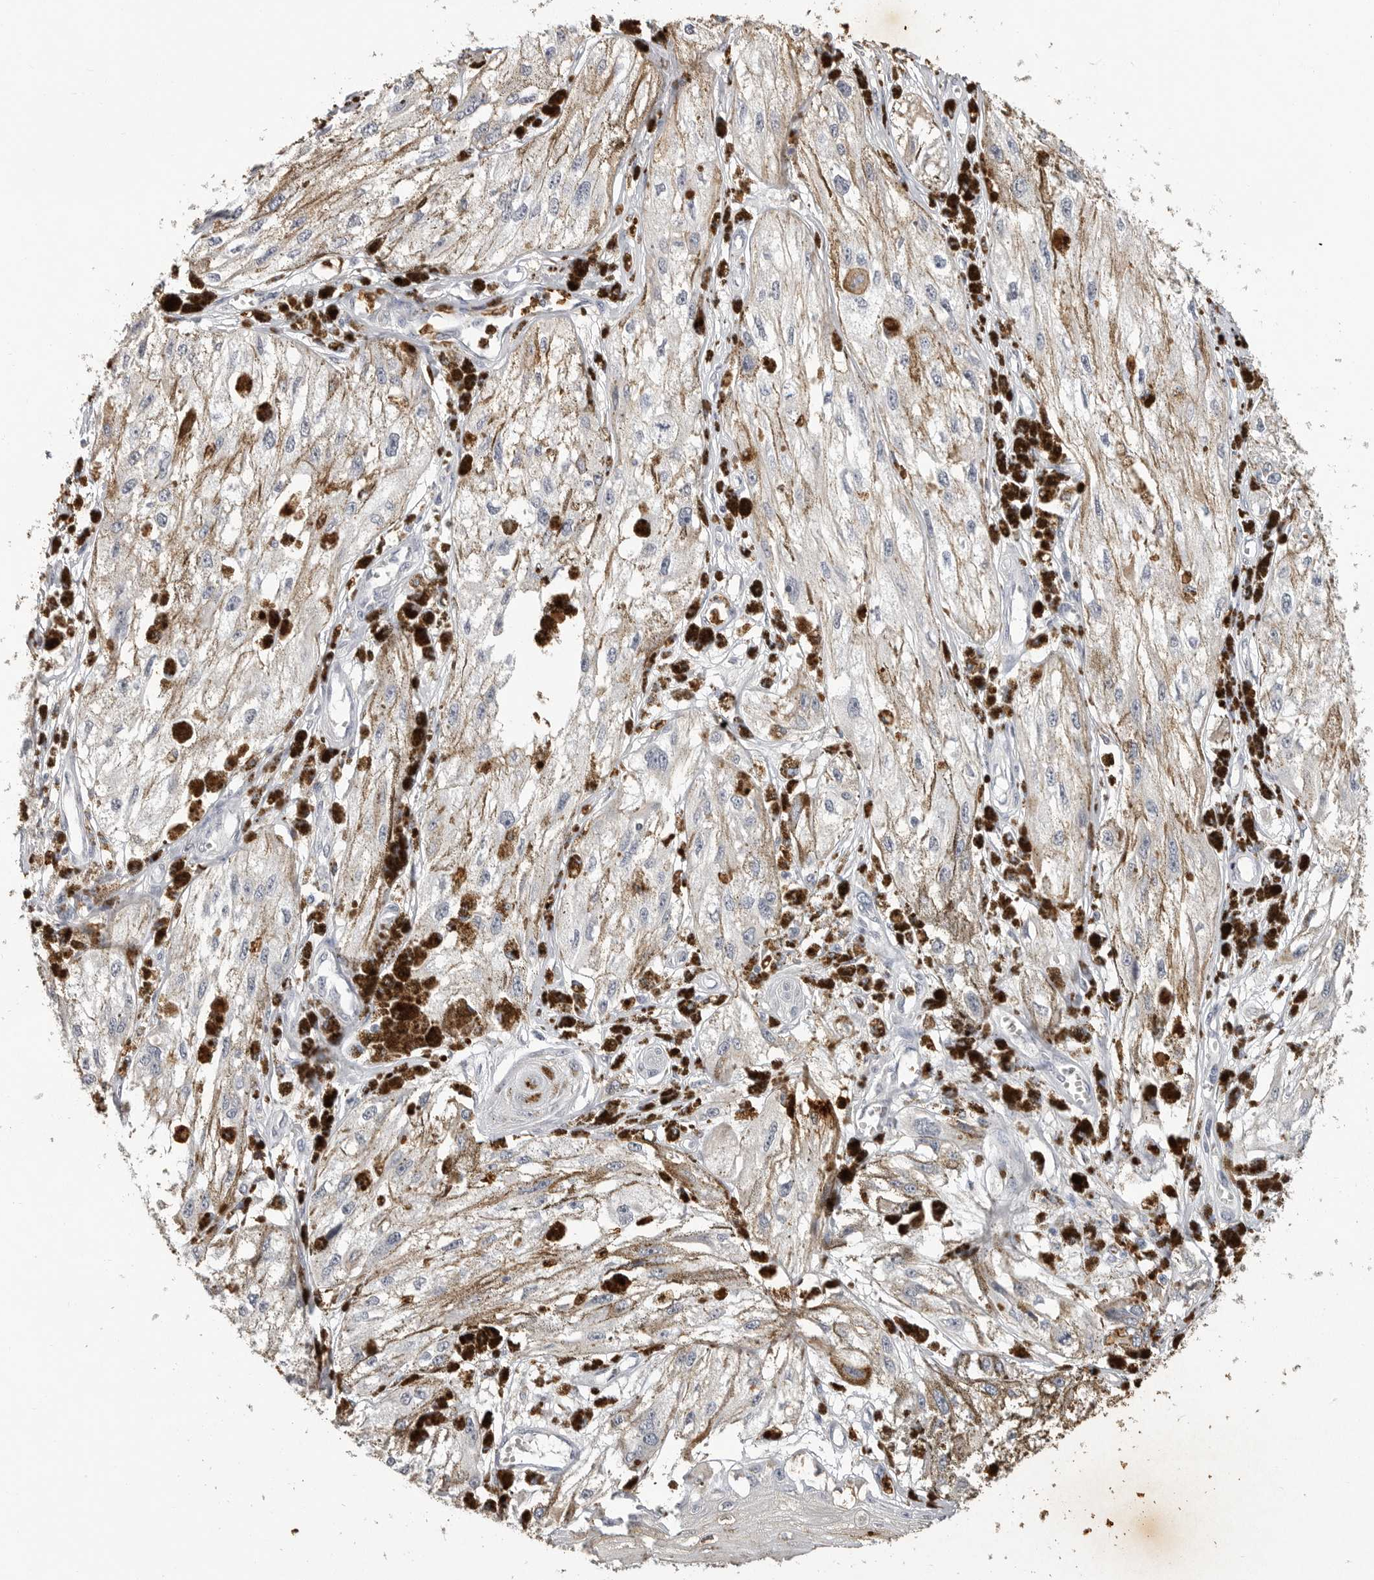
{"staining": {"intensity": "negative", "quantity": "none", "location": "none"}, "tissue": "melanoma", "cell_type": "Tumor cells", "image_type": "cancer", "snomed": [{"axis": "morphology", "description": "Malignant melanoma, NOS"}, {"axis": "topography", "description": "Skin"}], "caption": "Immunohistochemical staining of malignant melanoma shows no significant staining in tumor cells.", "gene": "LTBR", "patient": {"sex": "male", "age": 88}}